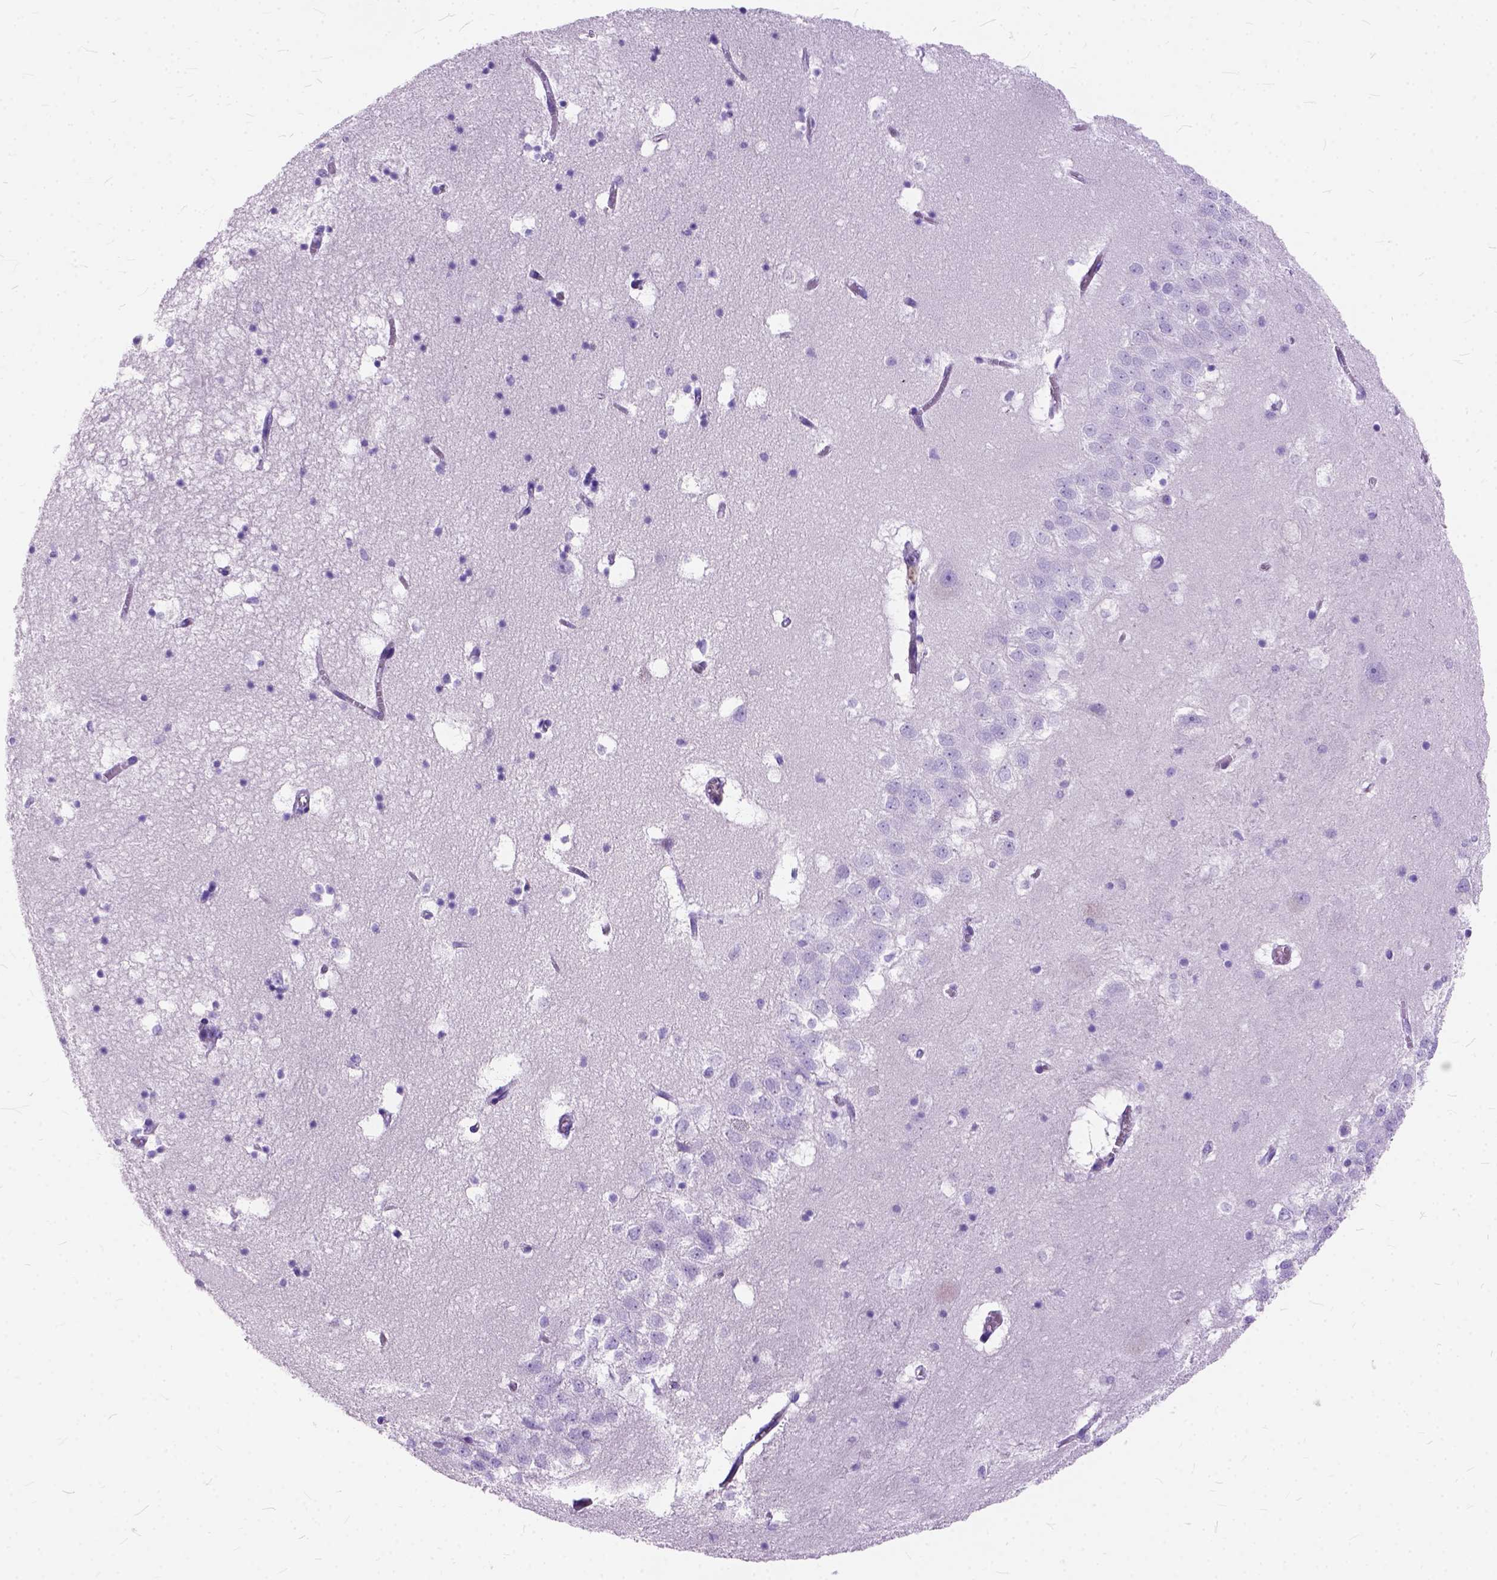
{"staining": {"intensity": "negative", "quantity": "none", "location": "none"}, "tissue": "hippocampus", "cell_type": "Glial cells", "image_type": "normal", "snomed": [{"axis": "morphology", "description": "Normal tissue, NOS"}, {"axis": "topography", "description": "Hippocampus"}], "caption": "Immunohistochemical staining of benign hippocampus shows no significant staining in glial cells. The staining was performed using DAB (3,3'-diaminobenzidine) to visualize the protein expression in brown, while the nuclei were stained in blue with hematoxylin (Magnification: 20x).", "gene": "C1QTNF3", "patient": {"sex": "male", "age": 58}}